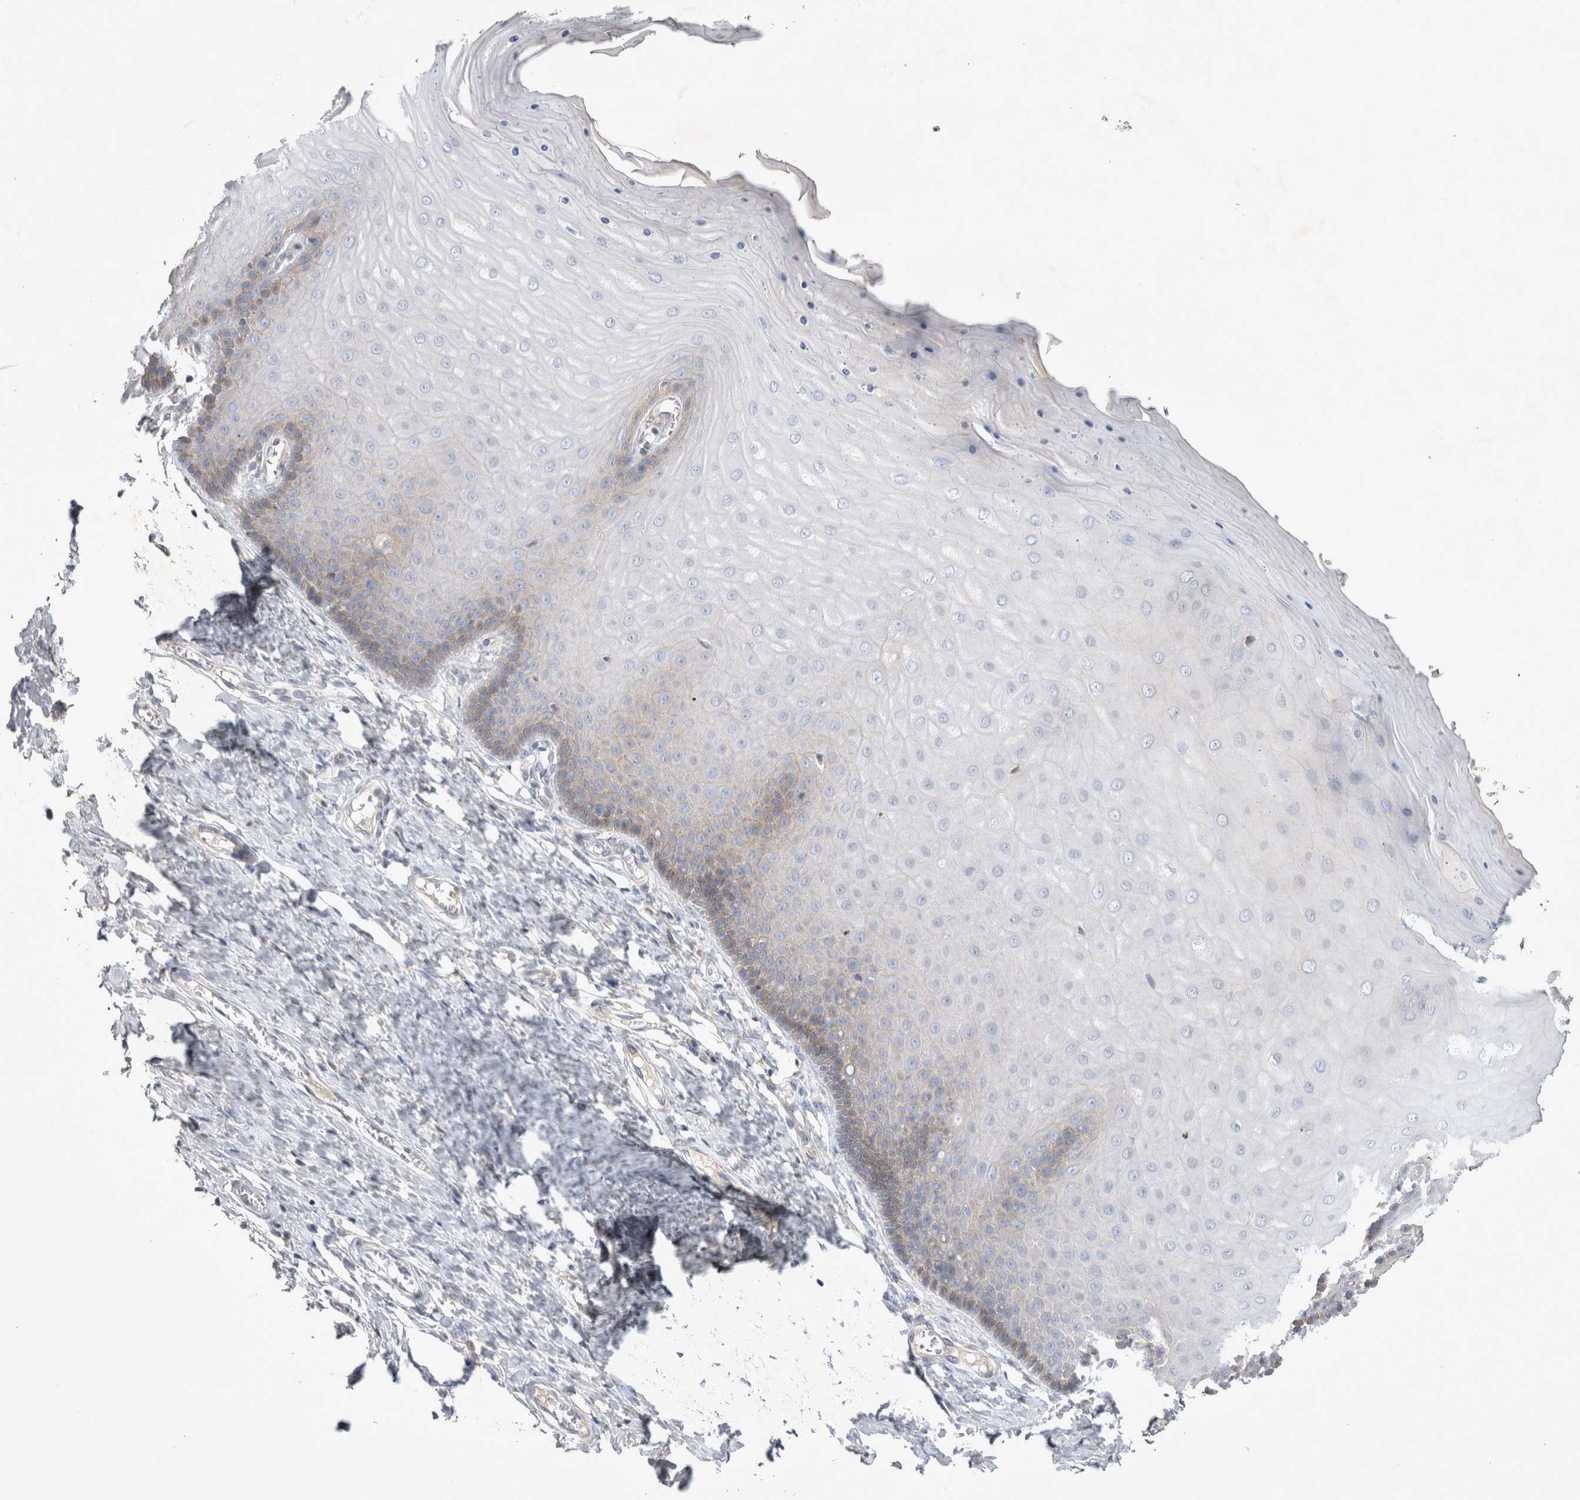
{"staining": {"intensity": "negative", "quantity": "none", "location": "none"}, "tissue": "cervix", "cell_type": "Glandular cells", "image_type": "normal", "snomed": [{"axis": "morphology", "description": "Normal tissue, NOS"}, {"axis": "topography", "description": "Cervix"}], "caption": "IHC micrograph of normal cervix: human cervix stained with DAB reveals no significant protein expression in glandular cells. Brightfield microscopy of IHC stained with DAB (3,3'-diaminobenzidine) (brown) and hematoxylin (blue), captured at high magnification.", "gene": "SRD5A3", "patient": {"sex": "female", "age": 55}}